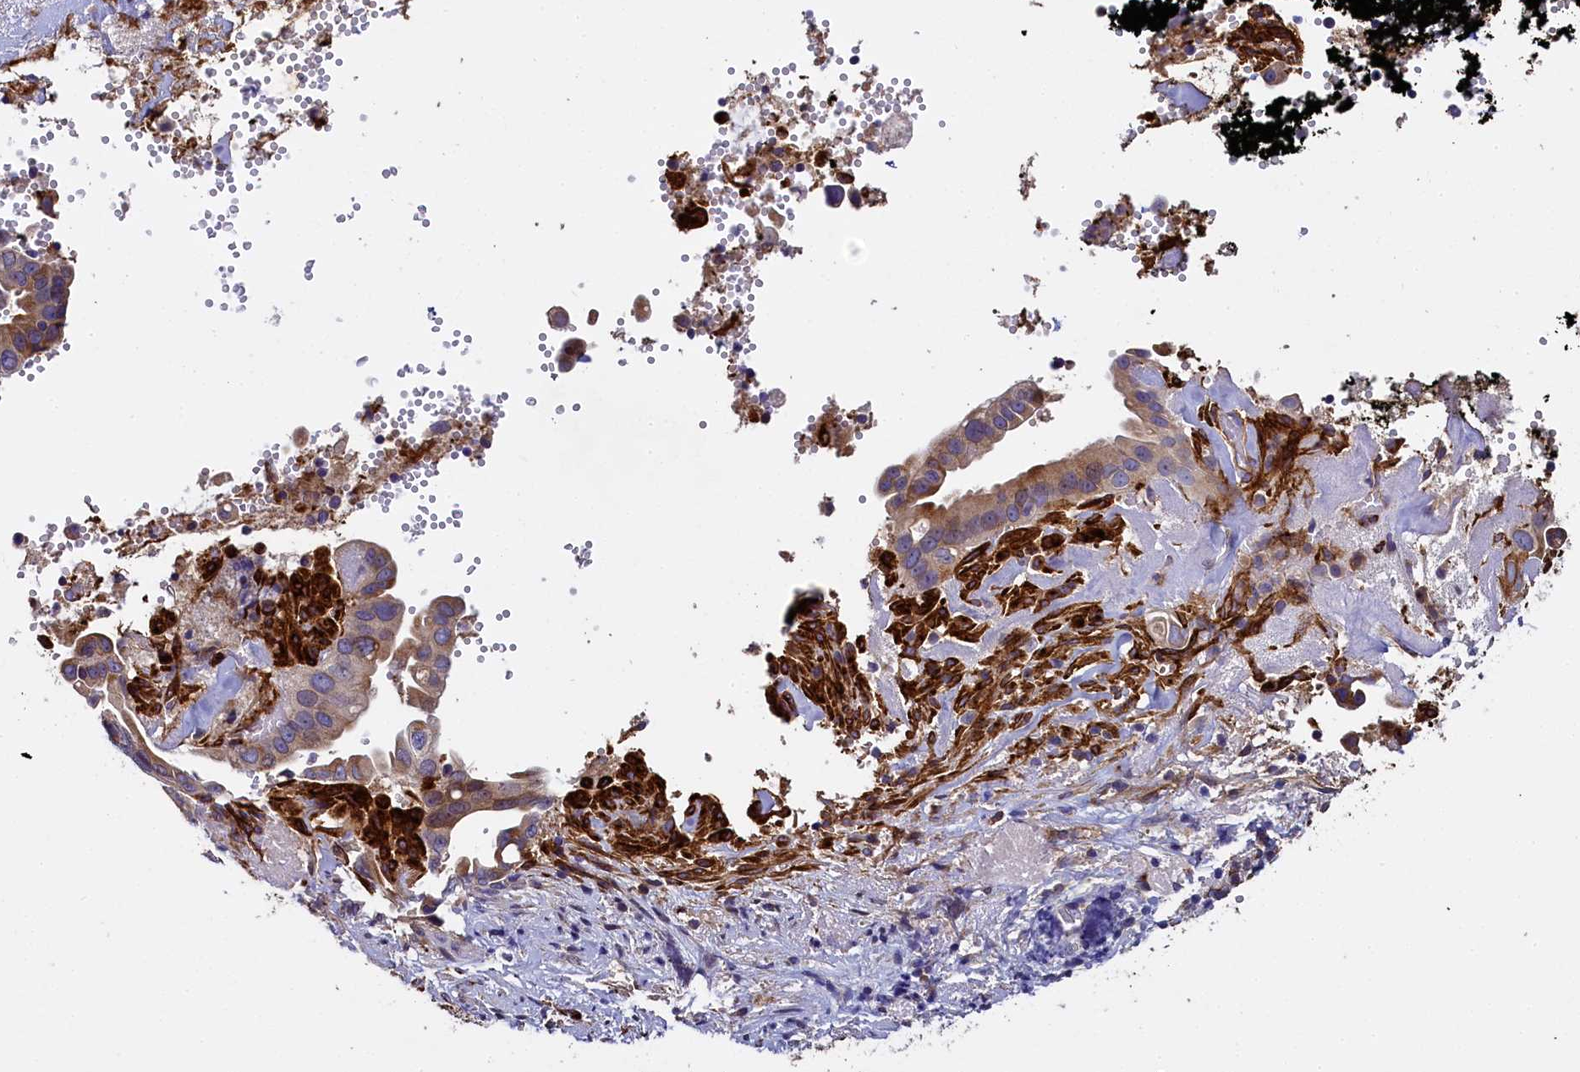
{"staining": {"intensity": "weak", "quantity": "25%-75%", "location": "cytoplasmic/membranous"}, "tissue": "pancreatic cancer", "cell_type": "Tumor cells", "image_type": "cancer", "snomed": [{"axis": "morphology", "description": "Inflammation, NOS"}, {"axis": "morphology", "description": "Adenocarcinoma, NOS"}, {"axis": "topography", "description": "Pancreas"}], "caption": "The image shows a brown stain indicating the presence of a protein in the cytoplasmic/membranous of tumor cells in adenocarcinoma (pancreatic).", "gene": "MRC2", "patient": {"sex": "female", "age": 56}}